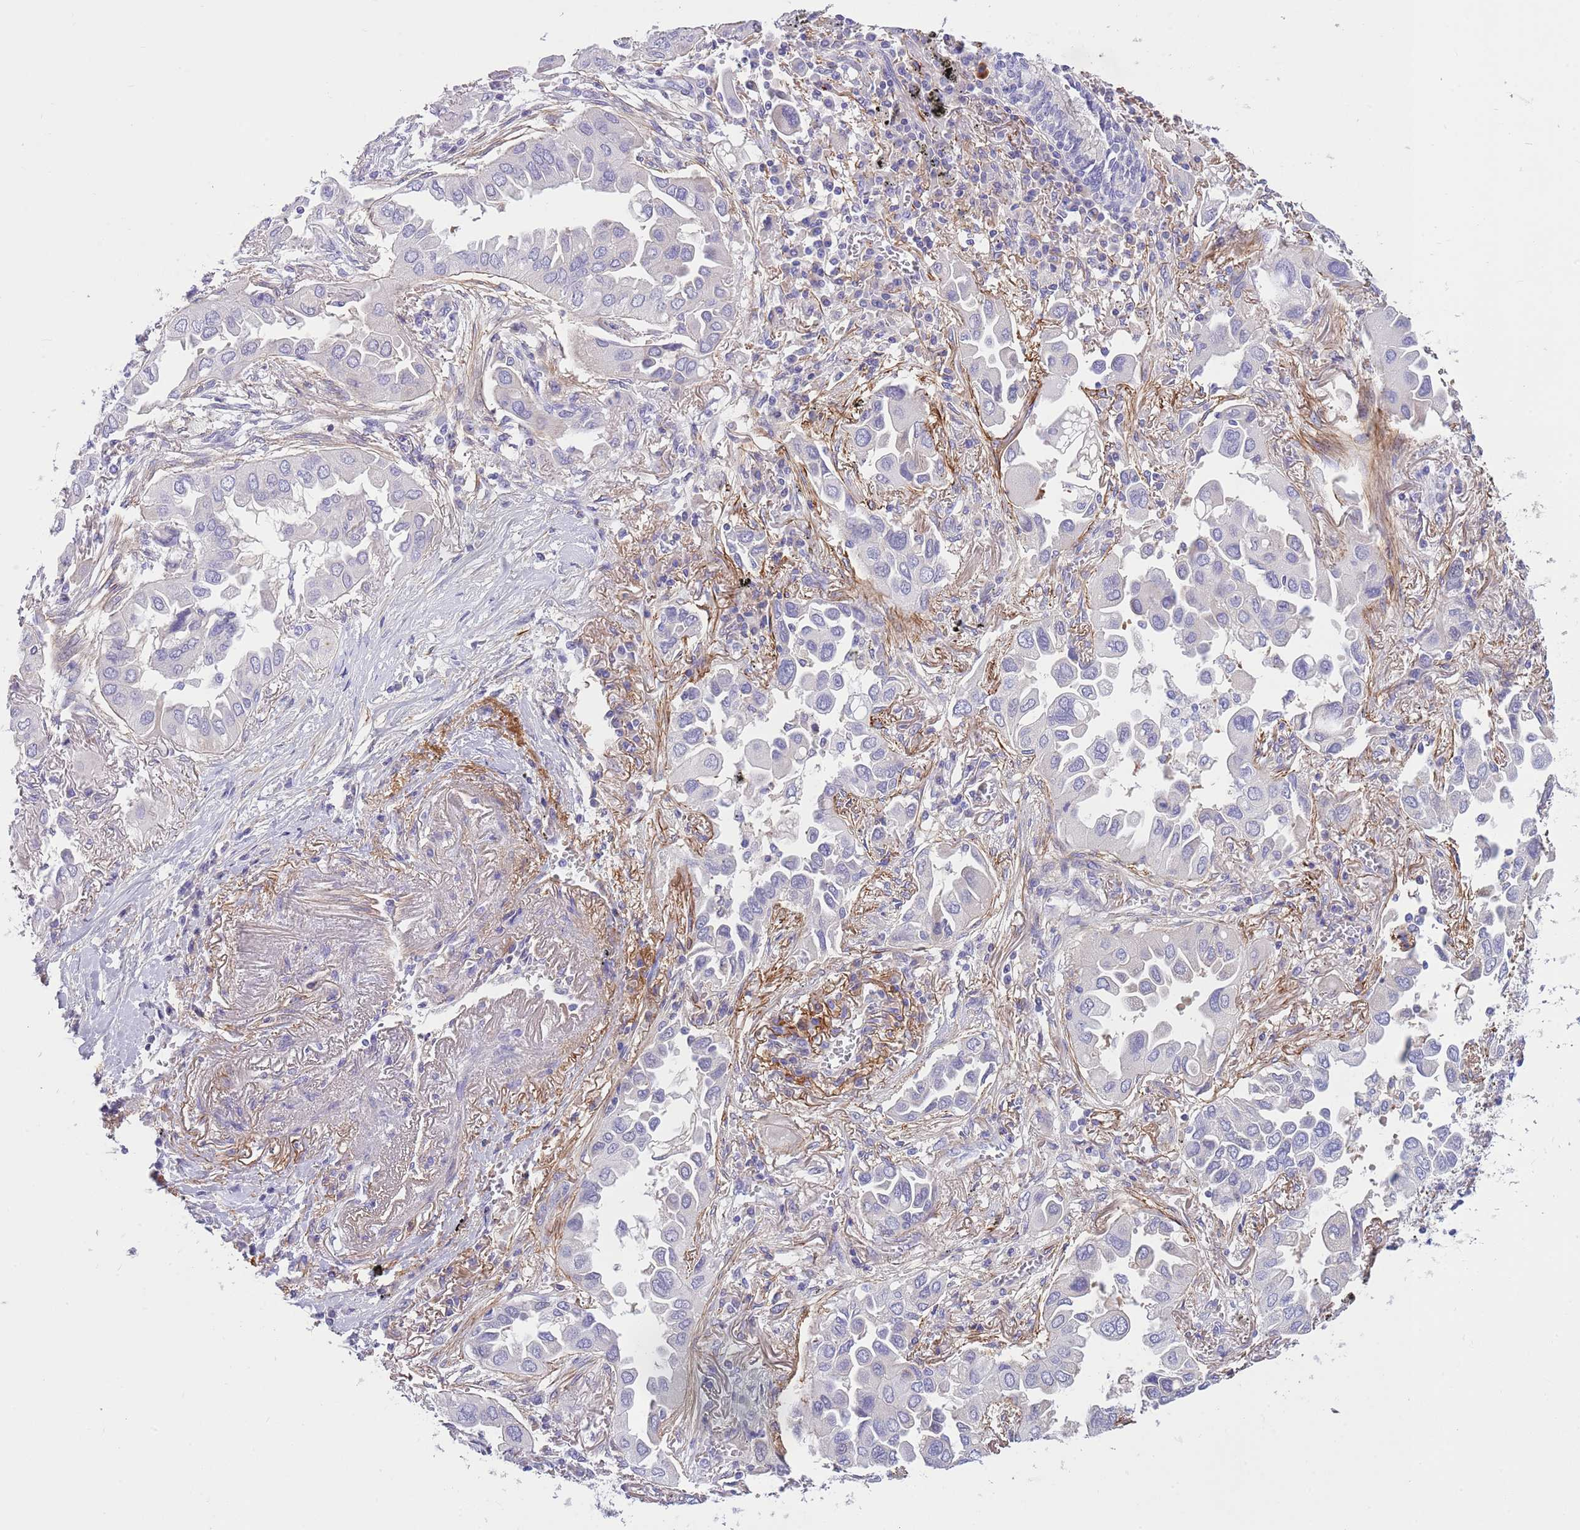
{"staining": {"intensity": "negative", "quantity": "none", "location": "none"}, "tissue": "lung cancer", "cell_type": "Tumor cells", "image_type": "cancer", "snomed": [{"axis": "morphology", "description": "Adenocarcinoma, NOS"}, {"axis": "topography", "description": "Lung"}], "caption": "Lung cancer (adenocarcinoma) stained for a protein using IHC displays no positivity tumor cells.", "gene": "LEPROTL1", "patient": {"sex": "female", "age": 76}}